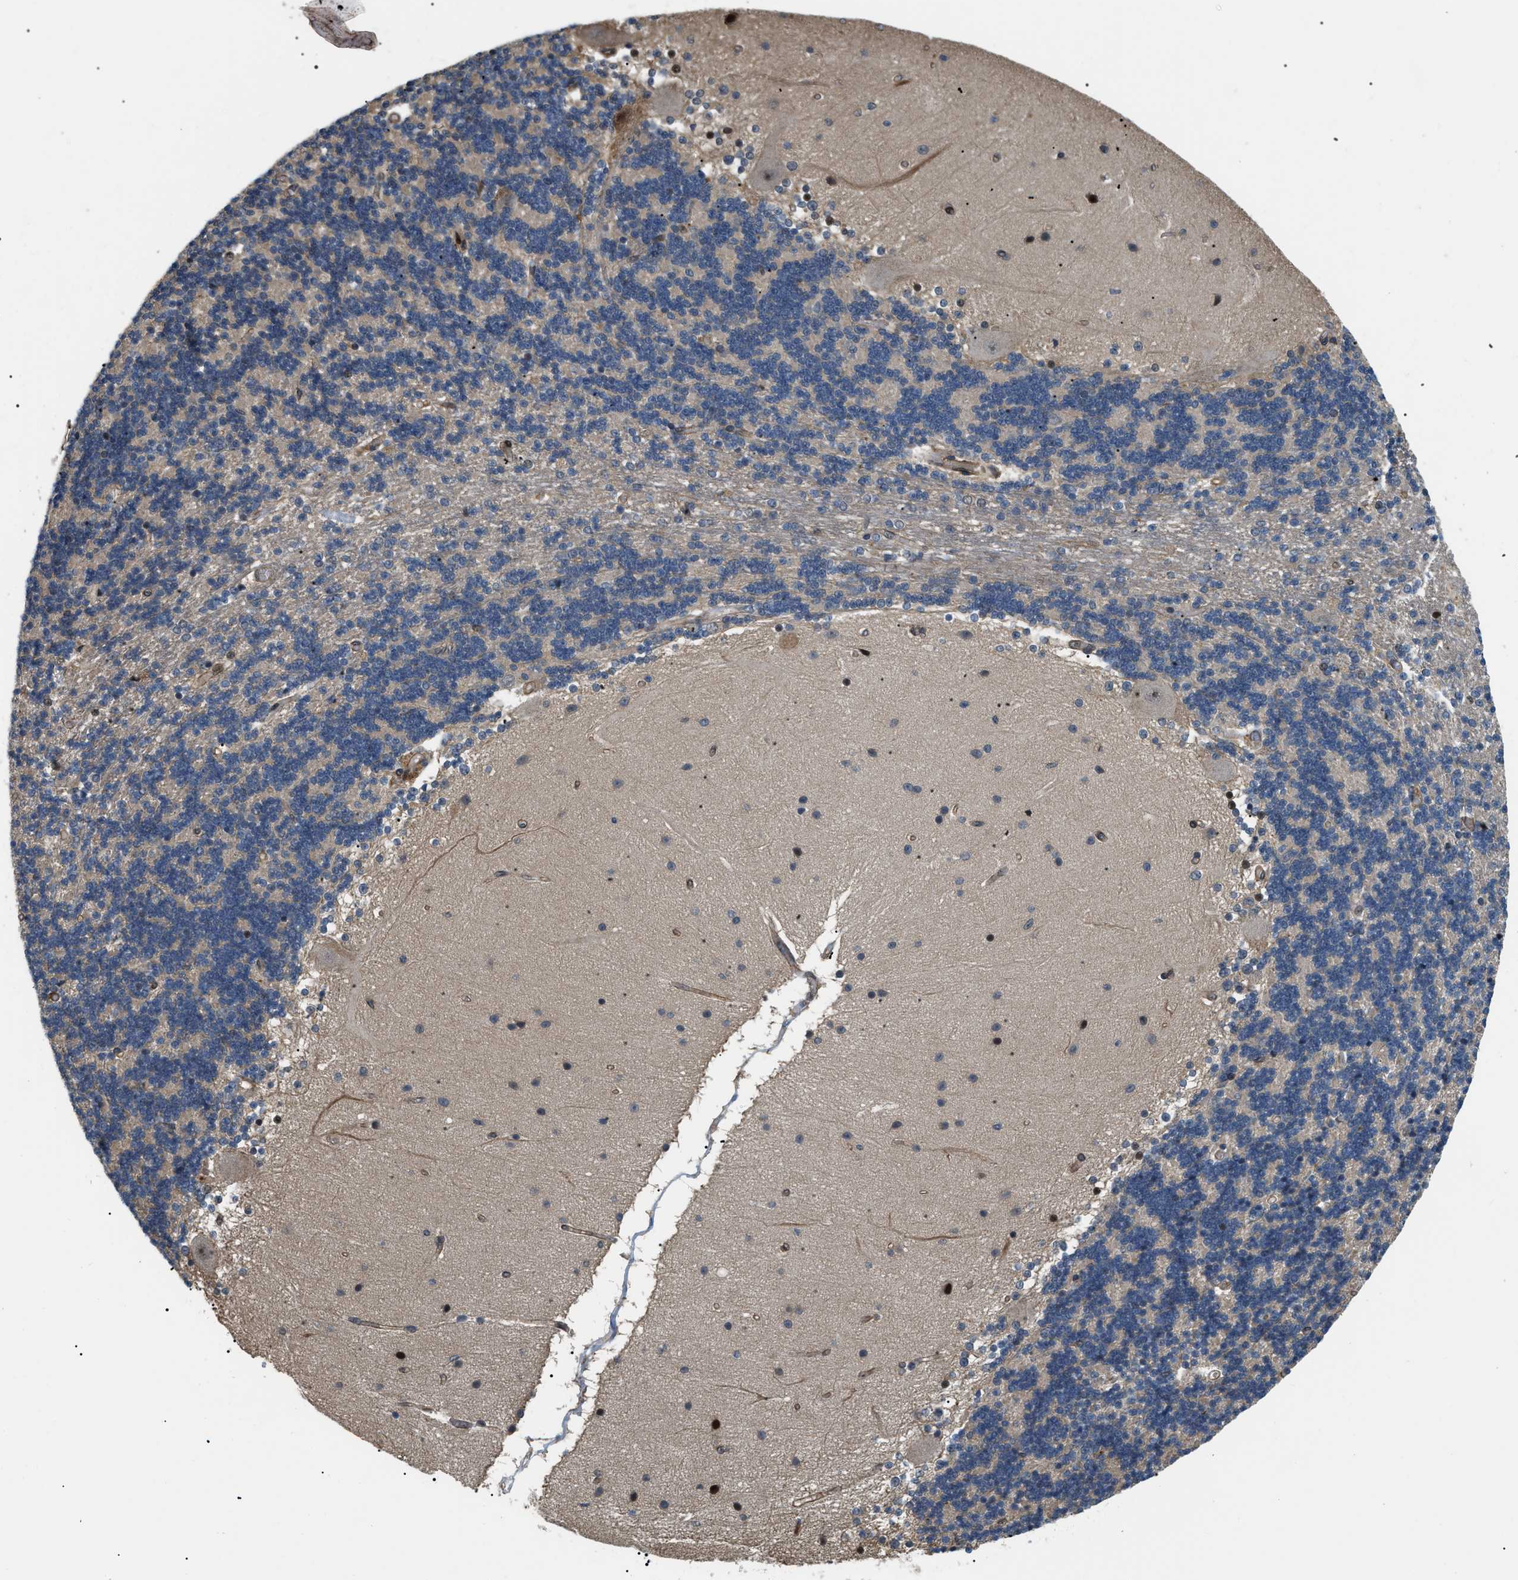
{"staining": {"intensity": "negative", "quantity": "none", "location": "none"}, "tissue": "cerebellum", "cell_type": "Cells in granular layer", "image_type": "normal", "snomed": [{"axis": "morphology", "description": "Normal tissue, NOS"}, {"axis": "topography", "description": "Cerebellum"}], "caption": "Cerebellum stained for a protein using IHC demonstrates no staining cells in granular layer.", "gene": "LTA4H", "patient": {"sex": "female", "age": 54}}